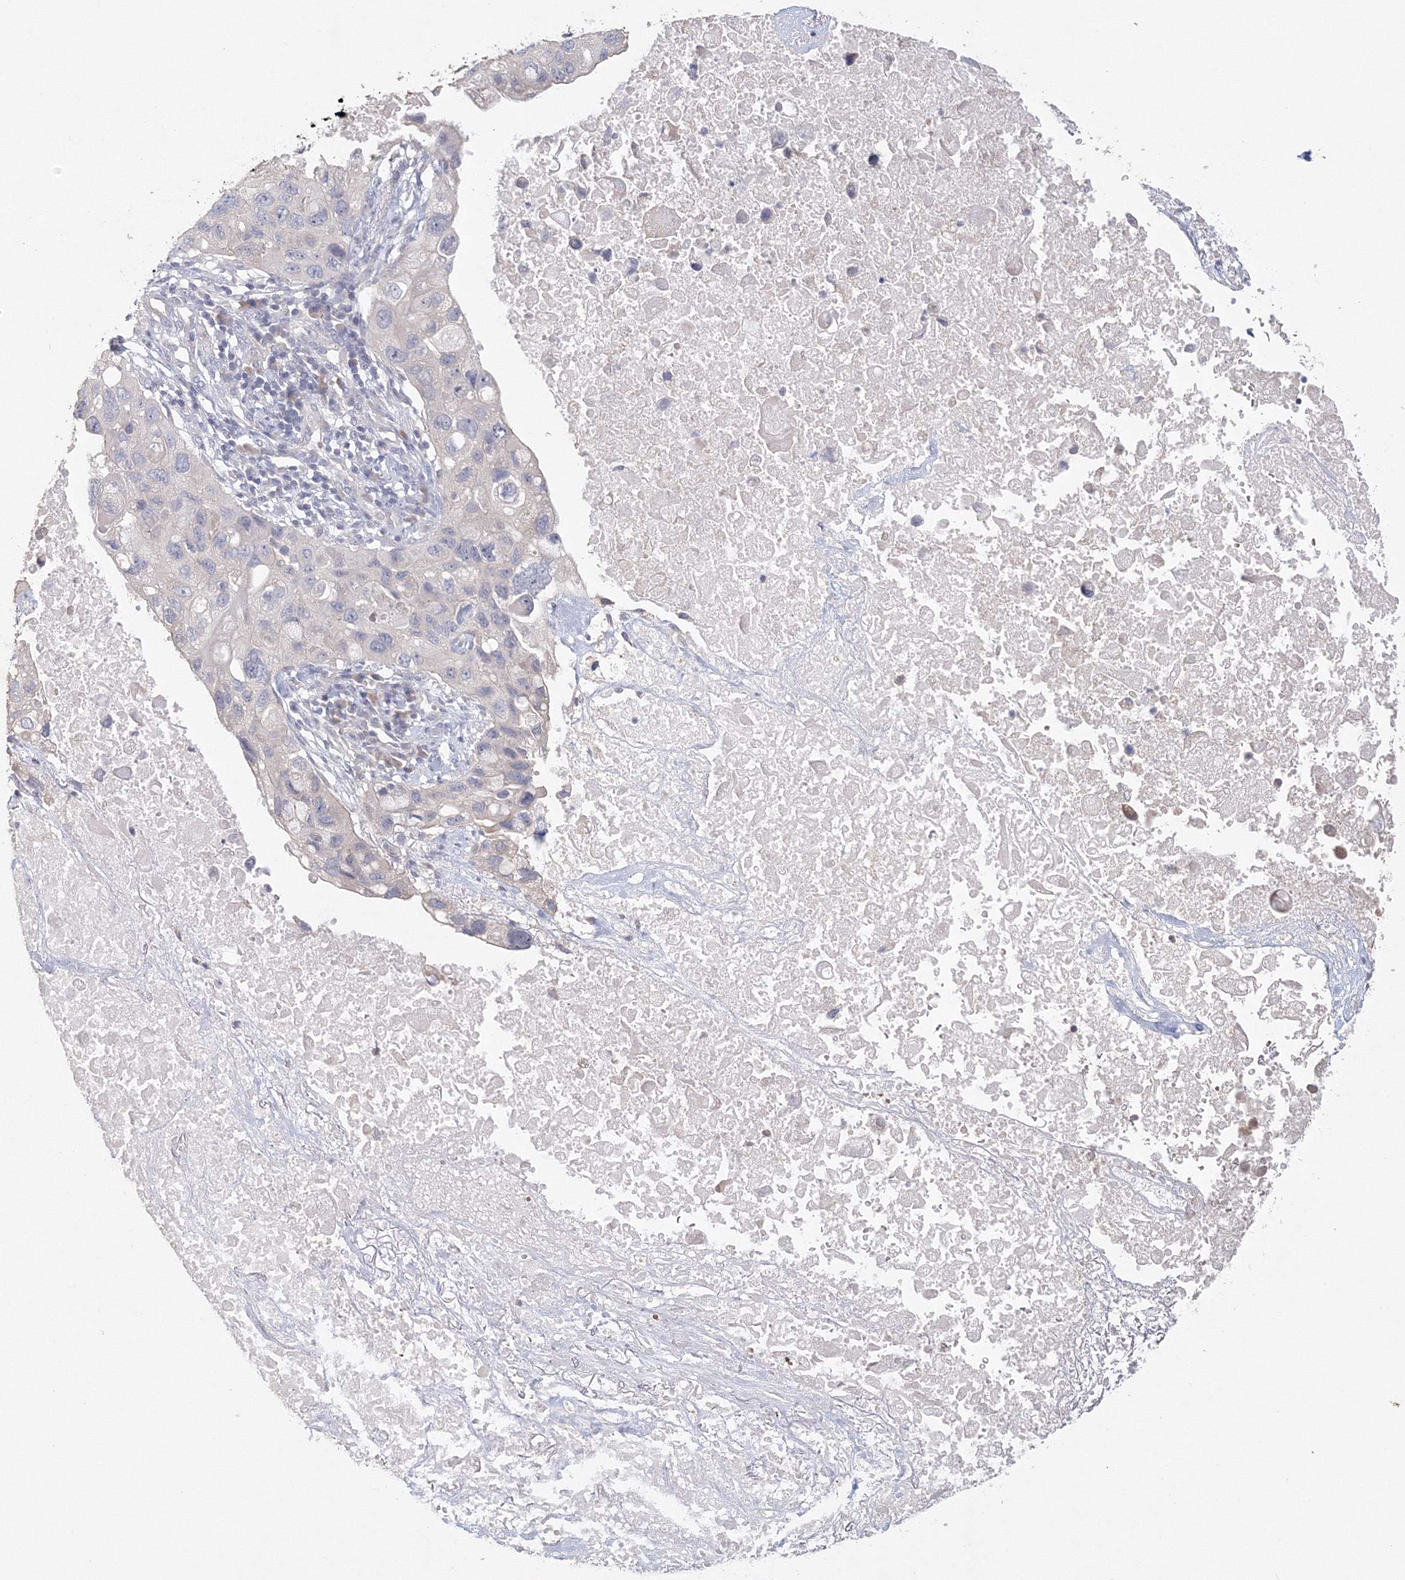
{"staining": {"intensity": "negative", "quantity": "none", "location": "none"}, "tissue": "lung cancer", "cell_type": "Tumor cells", "image_type": "cancer", "snomed": [{"axis": "morphology", "description": "Squamous cell carcinoma, NOS"}, {"axis": "topography", "description": "Lung"}], "caption": "Lung cancer (squamous cell carcinoma) was stained to show a protein in brown. There is no significant expression in tumor cells.", "gene": "TACC2", "patient": {"sex": "female", "age": 73}}